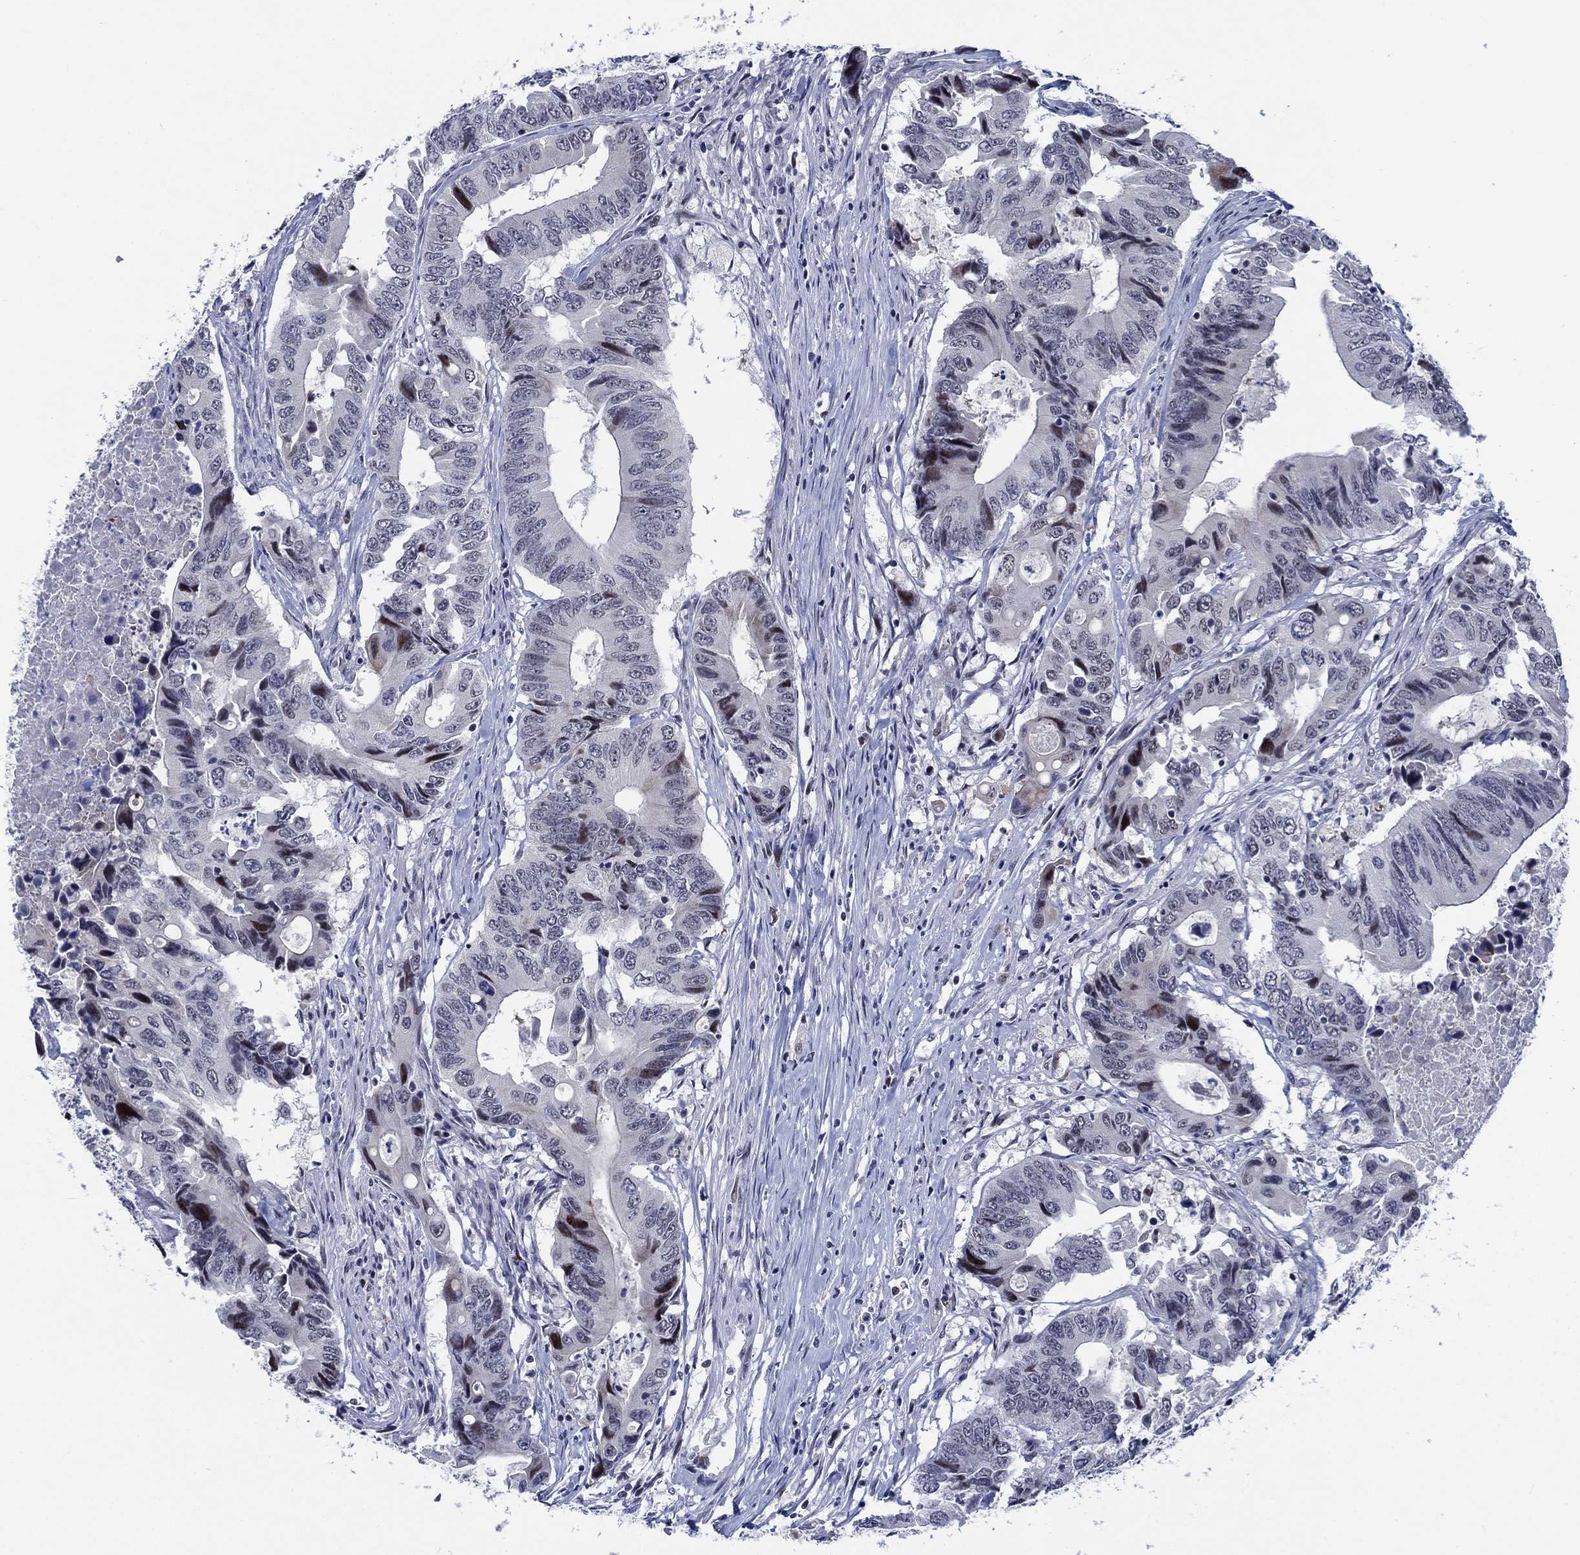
{"staining": {"intensity": "negative", "quantity": "none", "location": "none"}, "tissue": "colorectal cancer", "cell_type": "Tumor cells", "image_type": "cancer", "snomed": [{"axis": "morphology", "description": "Adenocarcinoma, NOS"}, {"axis": "topography", "description": "Colon"}], "caption": "Tumor cells are negative for brown protein staining in colorectal adenocarcinoma.", "gene": "NEU3", "patient": {"sex": "female", "age": 90}}